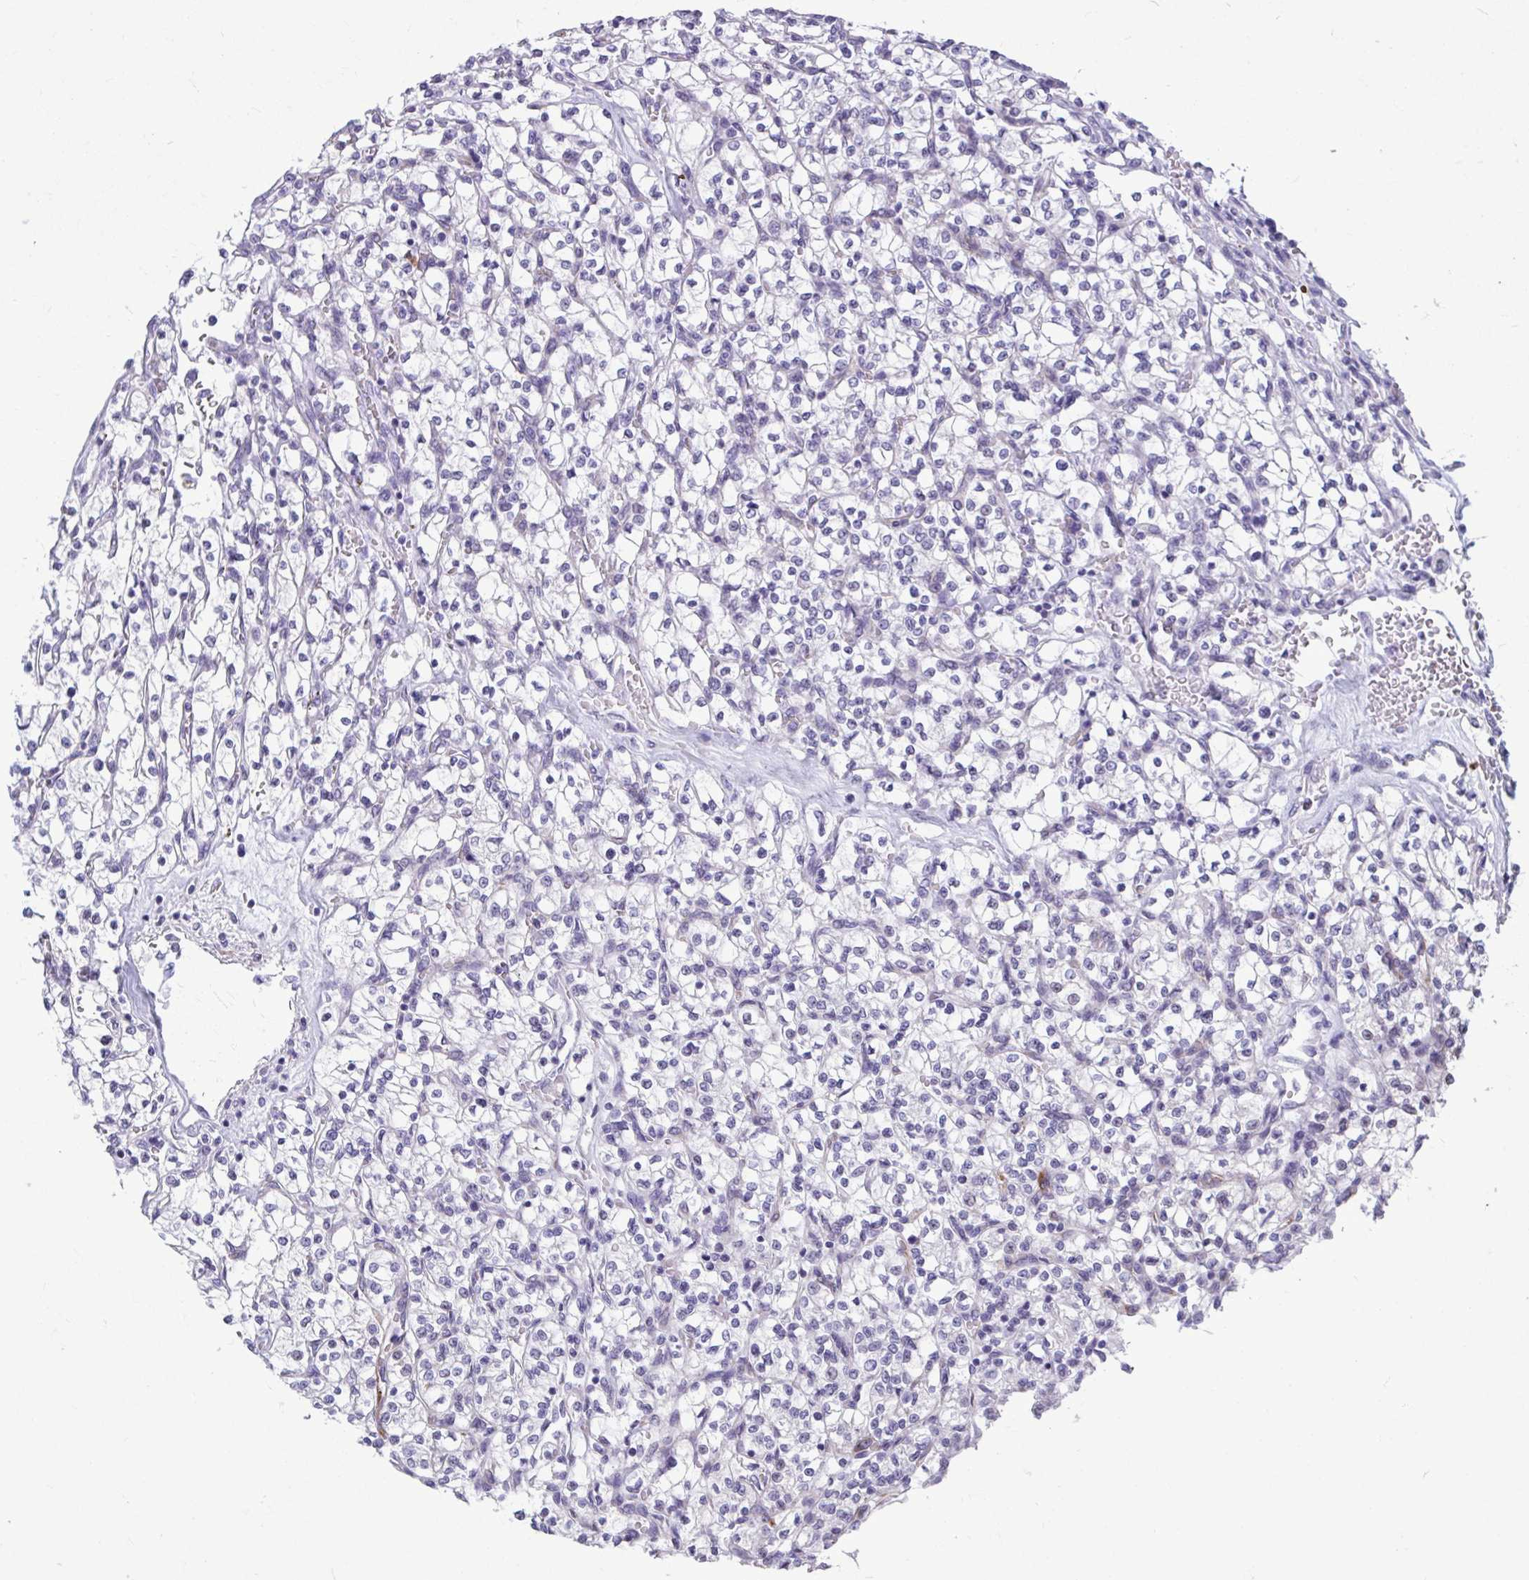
{"staining": {"intensity": "negative", "quantity": "none", "location": "none"}, "tissue": "renal cancer", "cell_type": "Tumor cells", "image_type": "cancer", "snomed": [{"axis": "morphology", "description": "Adenocarcinoma, NOS"}, {"axis": "topography", "description": "Kidney"}], "caption": "Renal cancer (adenocarcinoma) was stained to show a protein in brown. There is no significant positivity in tumor cells.", "gene": "SERPINI1", "patient": {"sex": "female", "age": 64}}